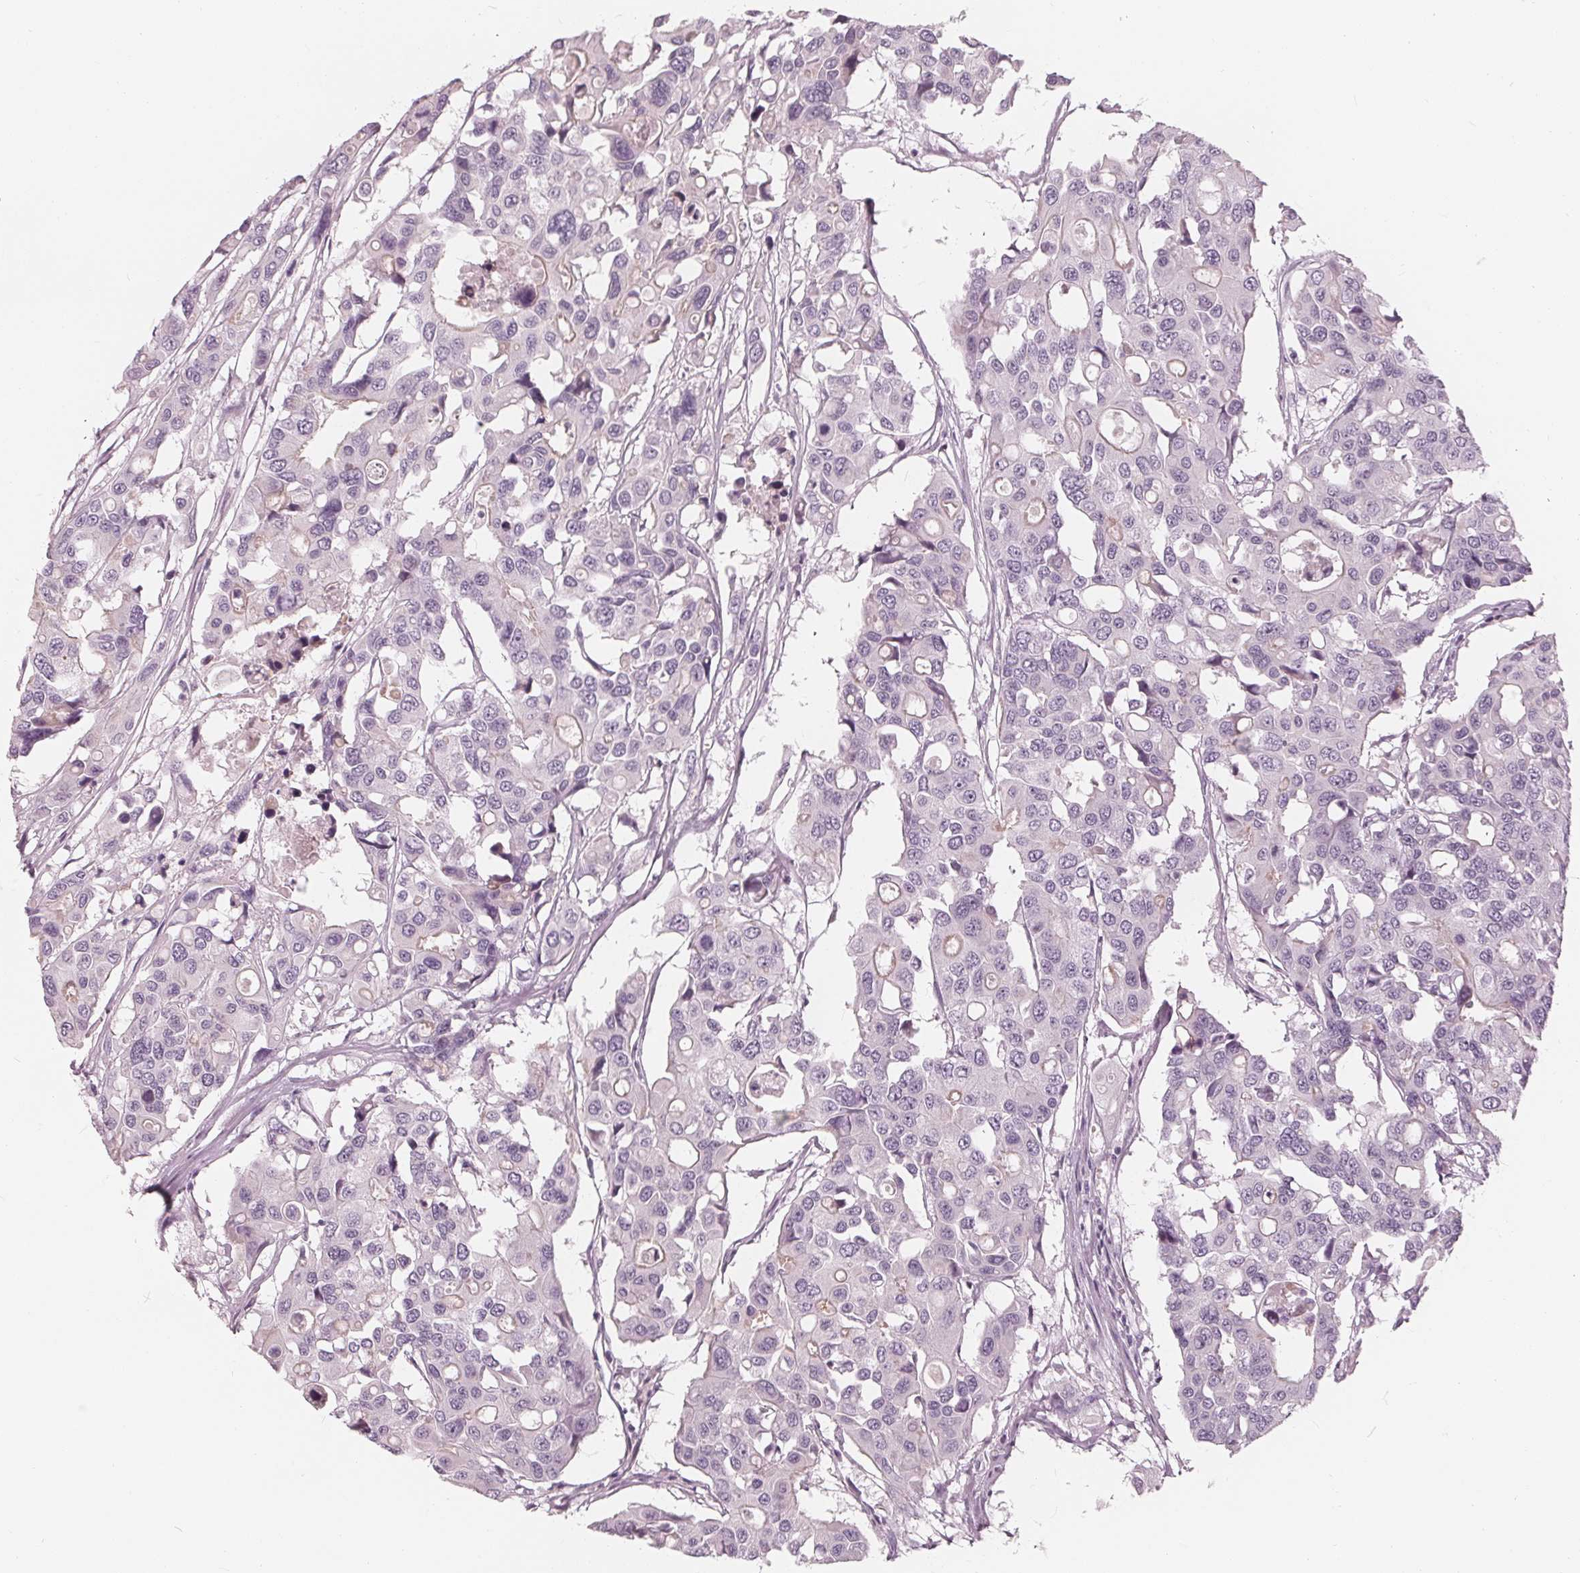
{"staining": {"intensity": "negative", "quantity": "none", "location": "none"}, "tissue": "colorectal cancer", "cell_type": "Tumor cells", "image_type": "cancer", "snomed": [{"axis": "morphology", "description": "Adenocarcinoma, NOS"}, {"axis": "topography", "description": "Colon"}], "caption": "DAB (3,3'-diaminobenzidine) immunohistochemical staining of human adenocarcinoma (colorectal) reveals no significant expression in tumor cells.", "gene": "SAT2", "patient": {"sex": "male", "age": 77}}